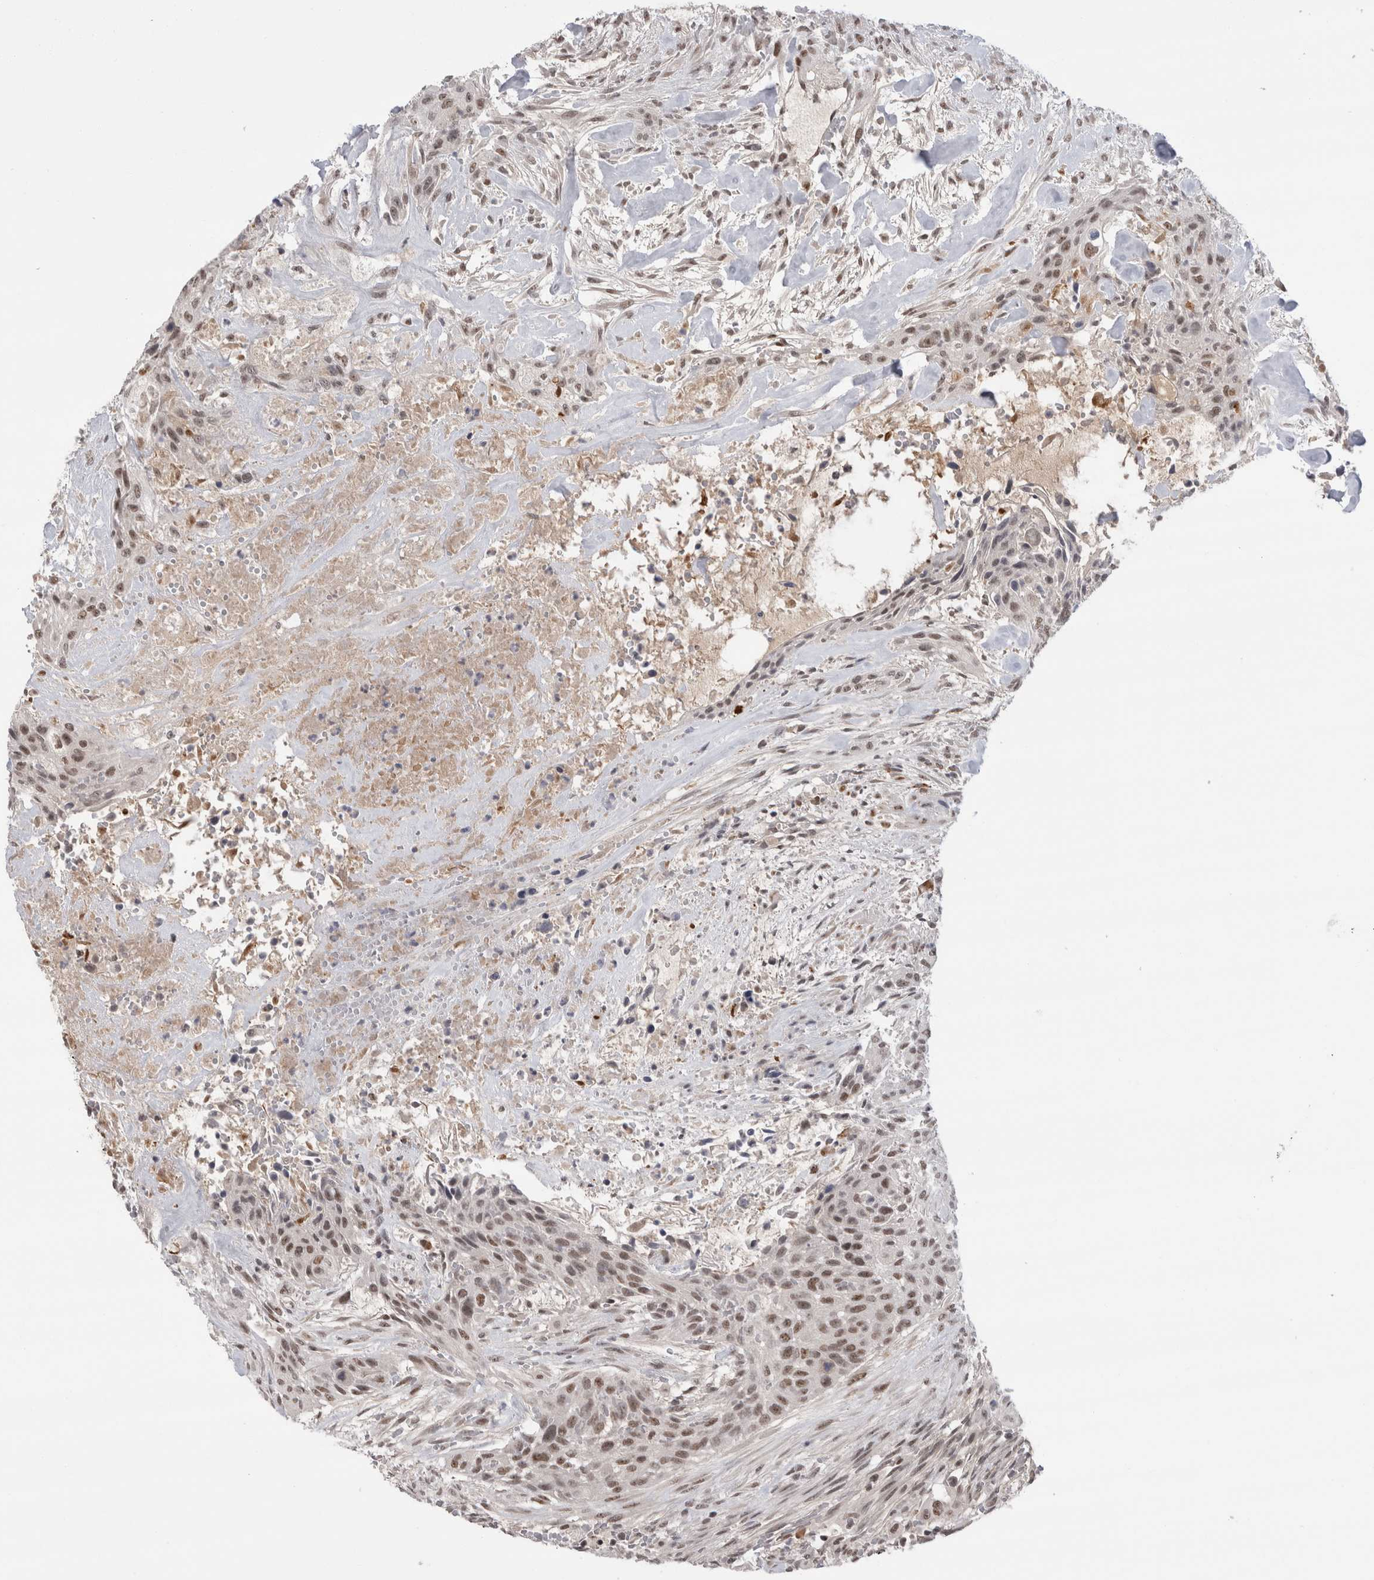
{"staining": {"intensity": "moderate", "quantity": ">75%", "location": "nuclear"}, "tissue": "urothelial cancer", "cell_type": "Tumor cells", "image_type": "cancer", "snomed": [{"axis": "morphology", "description": "Urothelial carcinoma, High grade"}, {"axis": "topography", "description": "Urinary bladder"}], "caption": "There is medium levels of moderate nuclear staining in tumor cells of high-grade urothelial carcinoma, as demonstrated by immunohistochemical staining (brown color).", "gene": "ZNF24", "patient": {"sex": "male", "age": 35}}